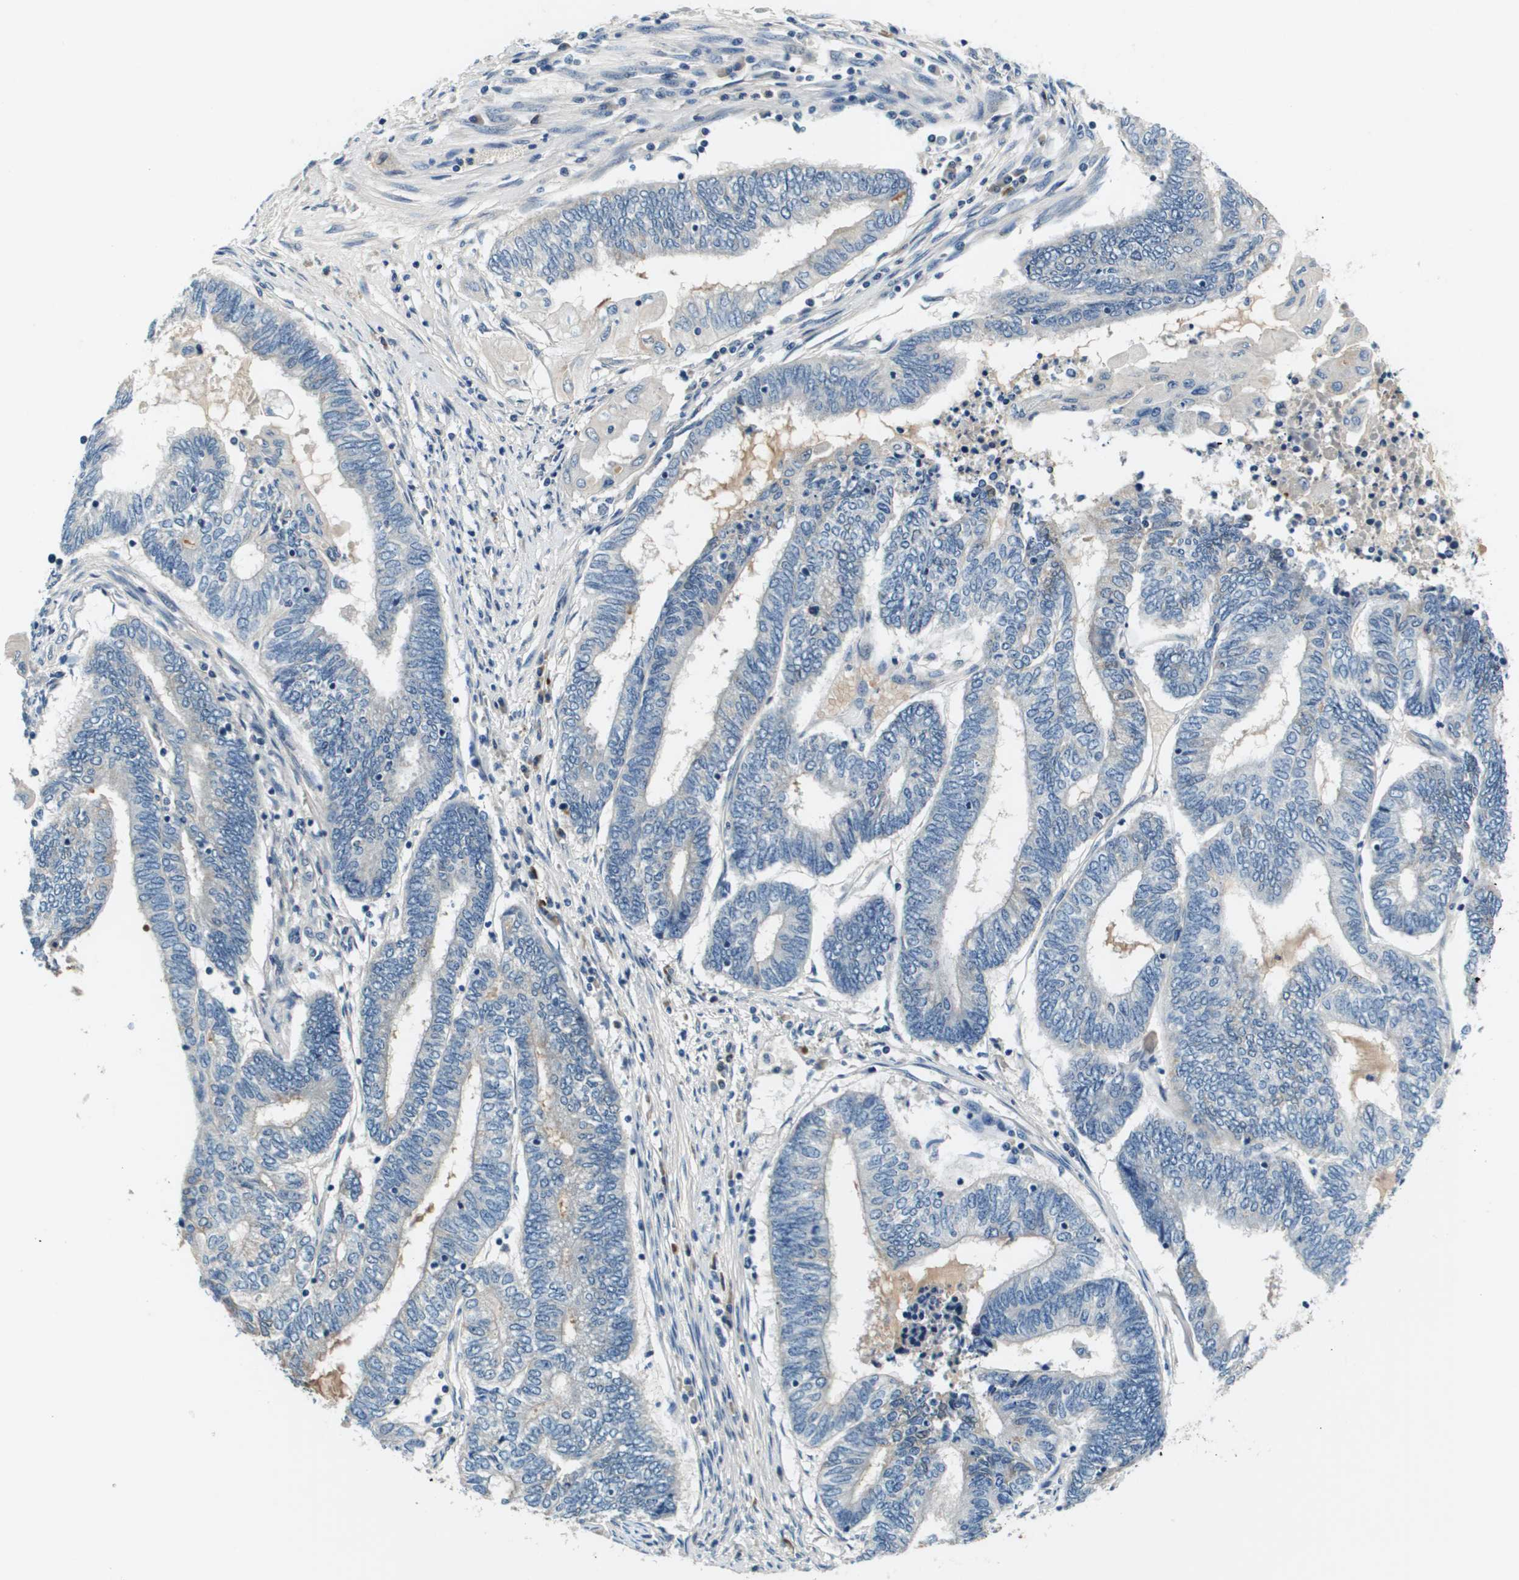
{"staining": {"intensity": "negative", "quantity": "none", "location": "none"}, "tissue": "endometrial cancer", "cell_type": "Tumor cells", "image_type": "cancer", "snomed": [{"axis": "morphology", "description": "Adenocarcinoma, NOS"}, {"axis": "topography", "description": "Uterus"}, {"axis": "topography", "description": "Endometrium"}], "caption": "The photomicrograph reveals no staining of tumor cells in endometrial cancer (adenocarcinoma).", "gene": "KCNQ5", "patient": {"sex": "female", "age": 70}}